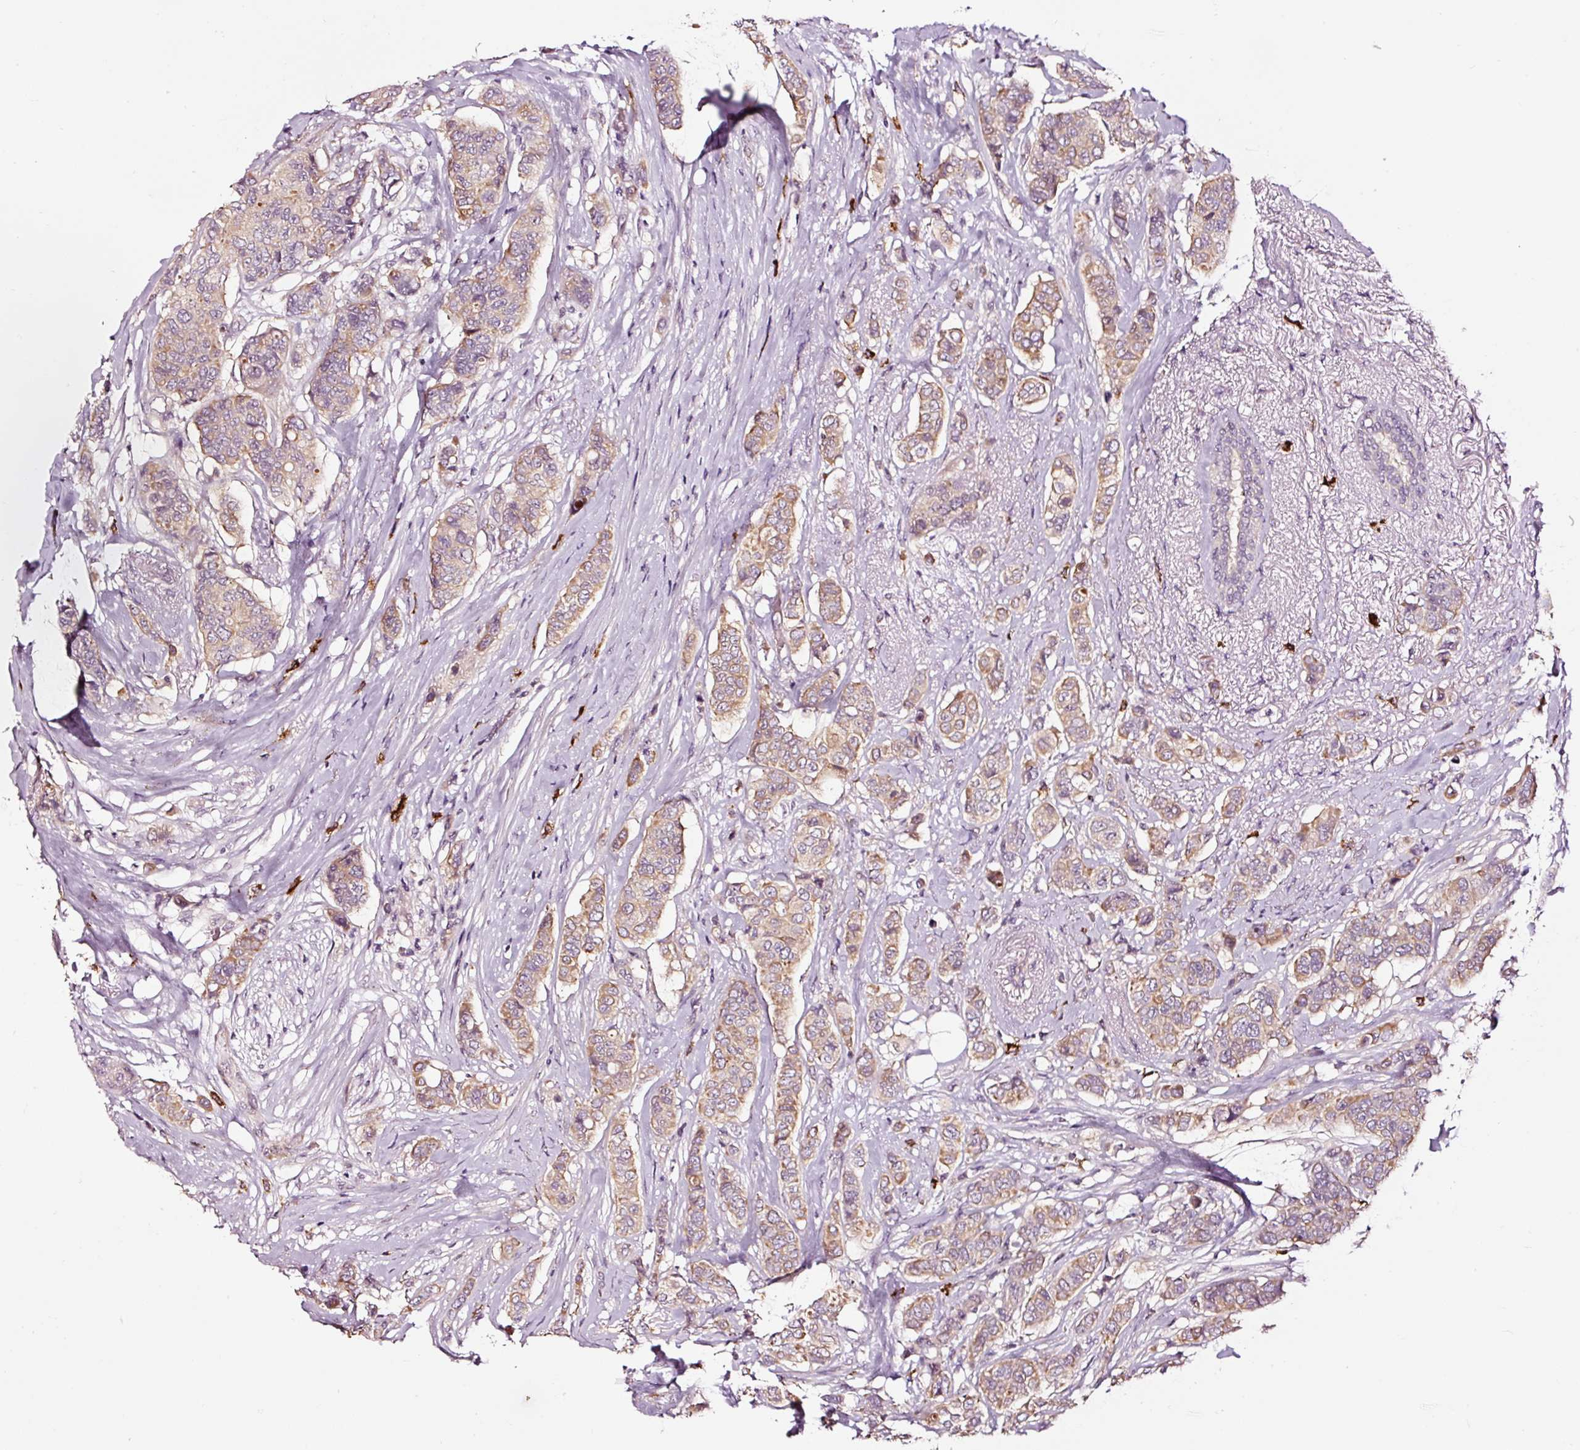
{"staining": {"intensity": "moderate", "quantity": "25%-75%", "location": "cytoplasmic/membranous"}, "tissue": "breast cancer", "cell_type": "Tumor cells", "image_type": "cancer", "snomed": [{"axis": "morphology", "description": "Lobular carcinoma"}, {"axis": "topography", "description": "Breast"}], "caption": "Moderate cytoplasmic/membranous positivity for a protein is identified in approximately 25%-75% of tumor cells of breast cancer using IHC.", "gene": "UTP14A", "patient": {"sex": "female", "age": 51}}